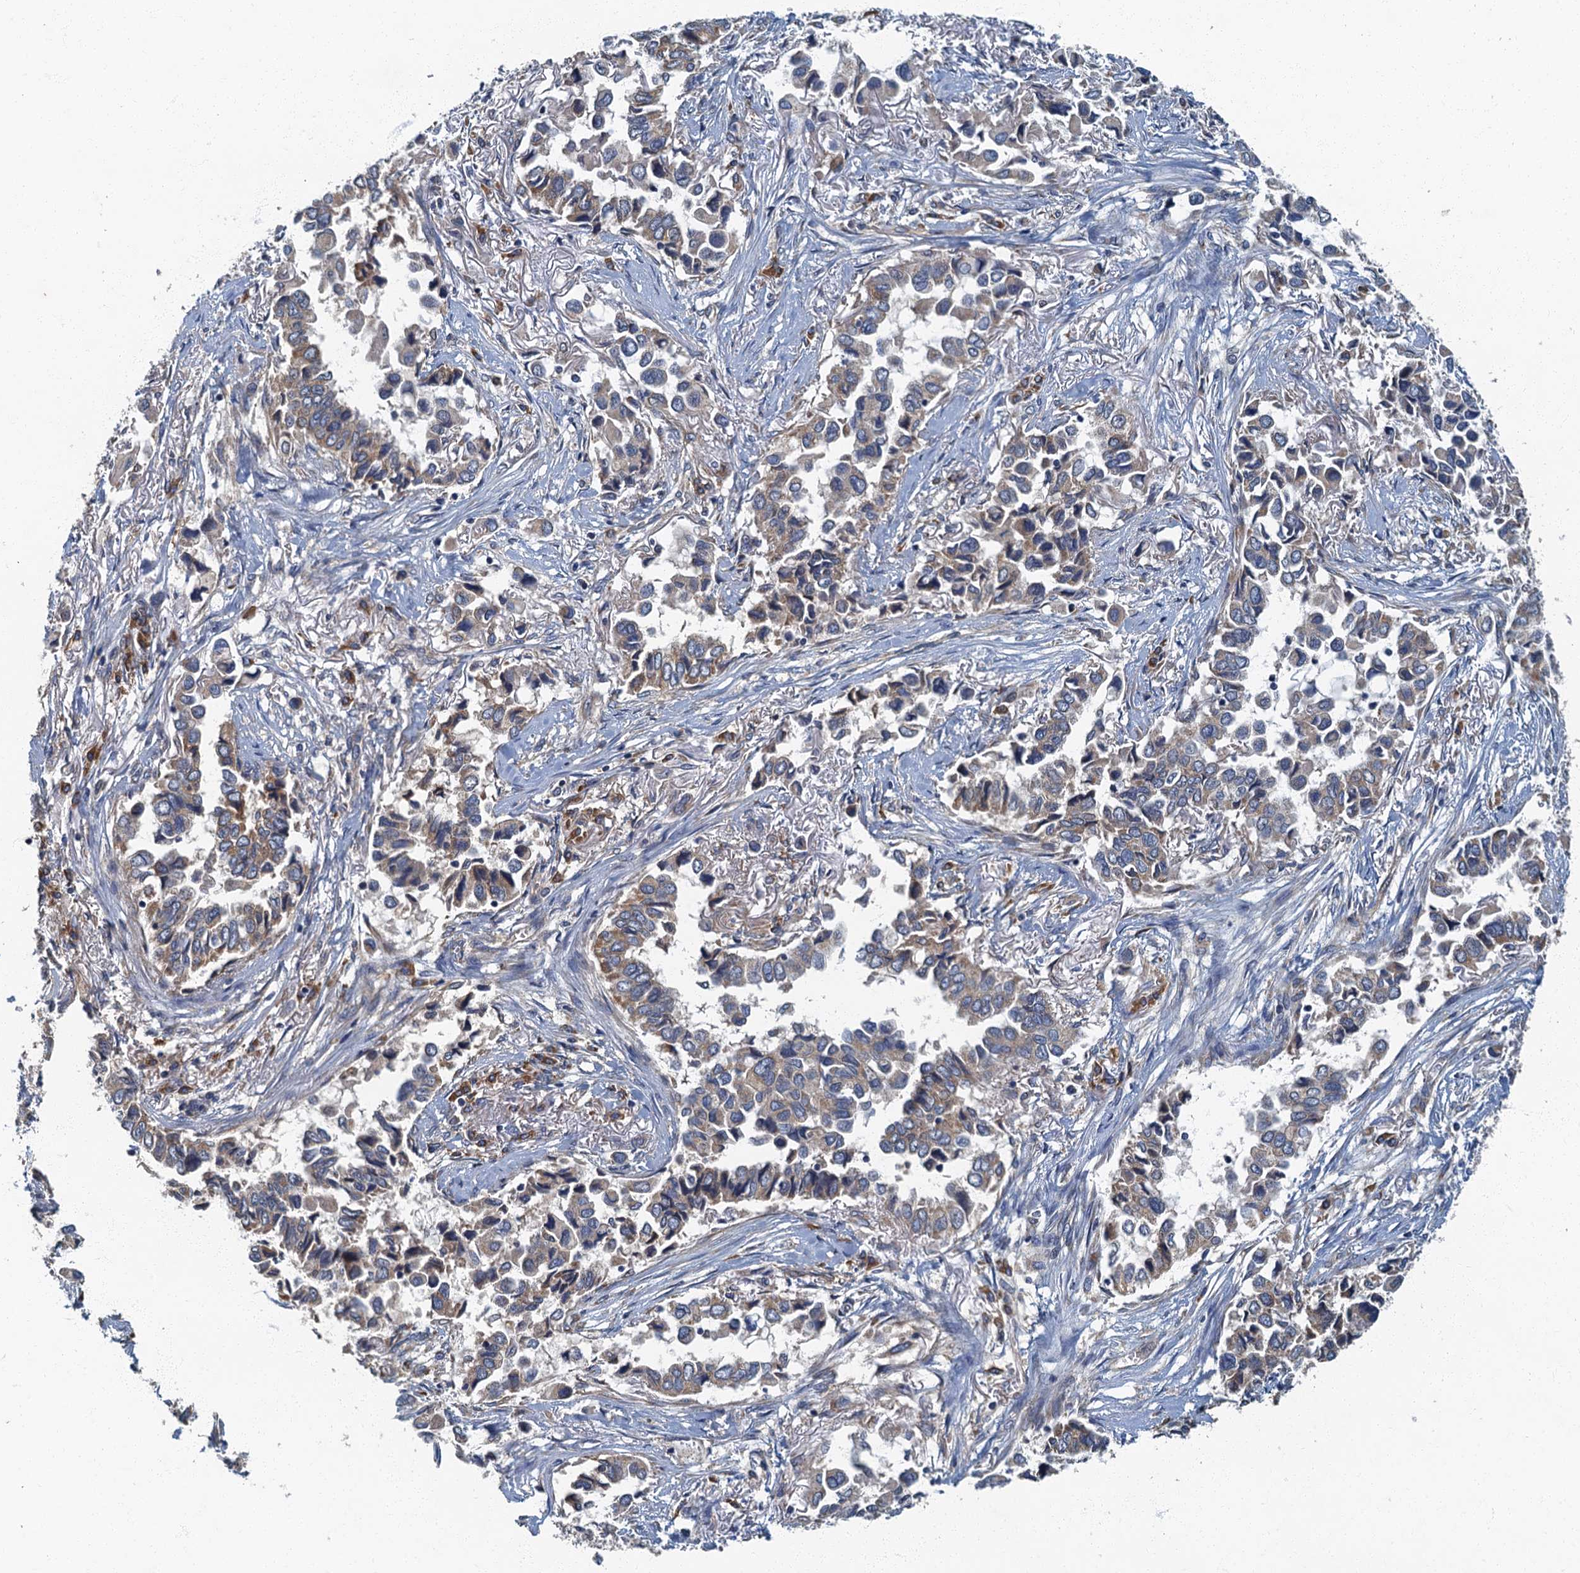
{"staining": {"intensity": "moderate", "quantity": "25%-75%", "location": "cytoplasmic/membranous"}, "tissue": "lung cancer", "cell_type": "Tumor cells", "image_type": "cancer", "snomed": [{"axis": "morphology", "description": "Adenocarcinoma, NOS"}, {"axis": "topography", "description": "Lung"}], "caption": "Protein expression analysis of human adenocarcinoma (lung) reveals moderate cytoplasmic/membranous expression in about 25%-75% of tumor cells.", "gene": "DDX49", "patient": {"sex": "female", "age": 76}}